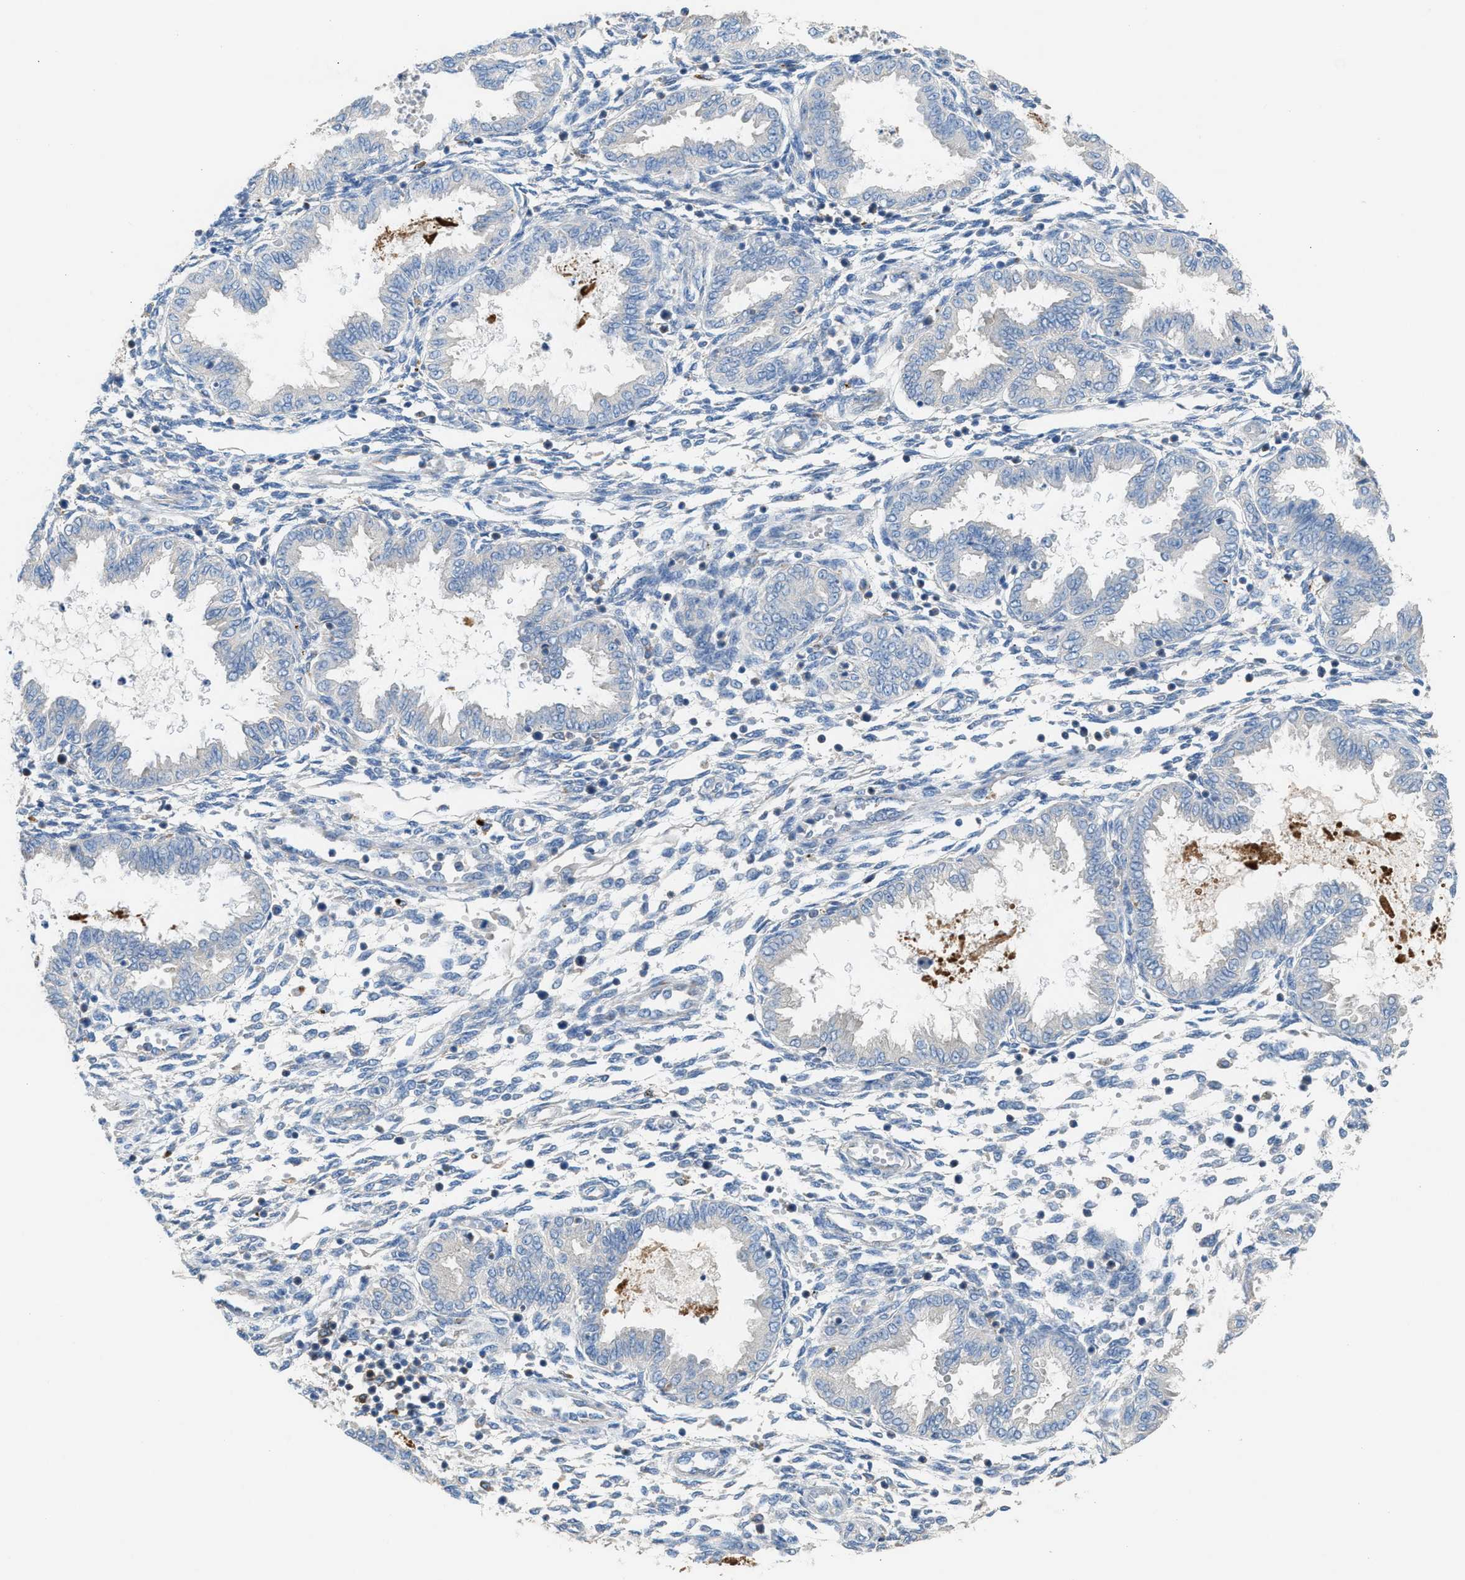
{"staining": {"intensity": "negative", "quantity": "none", "location": "none"}, "tissue": "endometrium", "cell_type": "Cells in endometrial stroma", "image_type": "normal", "snomed": [{"axis": "morphology", "description": "Normal tissue, NOS"}, {"axis": "topography", "description": "Endometrium"}], "caption": "A high-resolution image shows immunohistochemistry staining of unremarkable endometrium, which reveals no significant expression in cells in endometrial stroma.", "gene": "AOAH", "patient": {"sex": "female", "age": 33}}